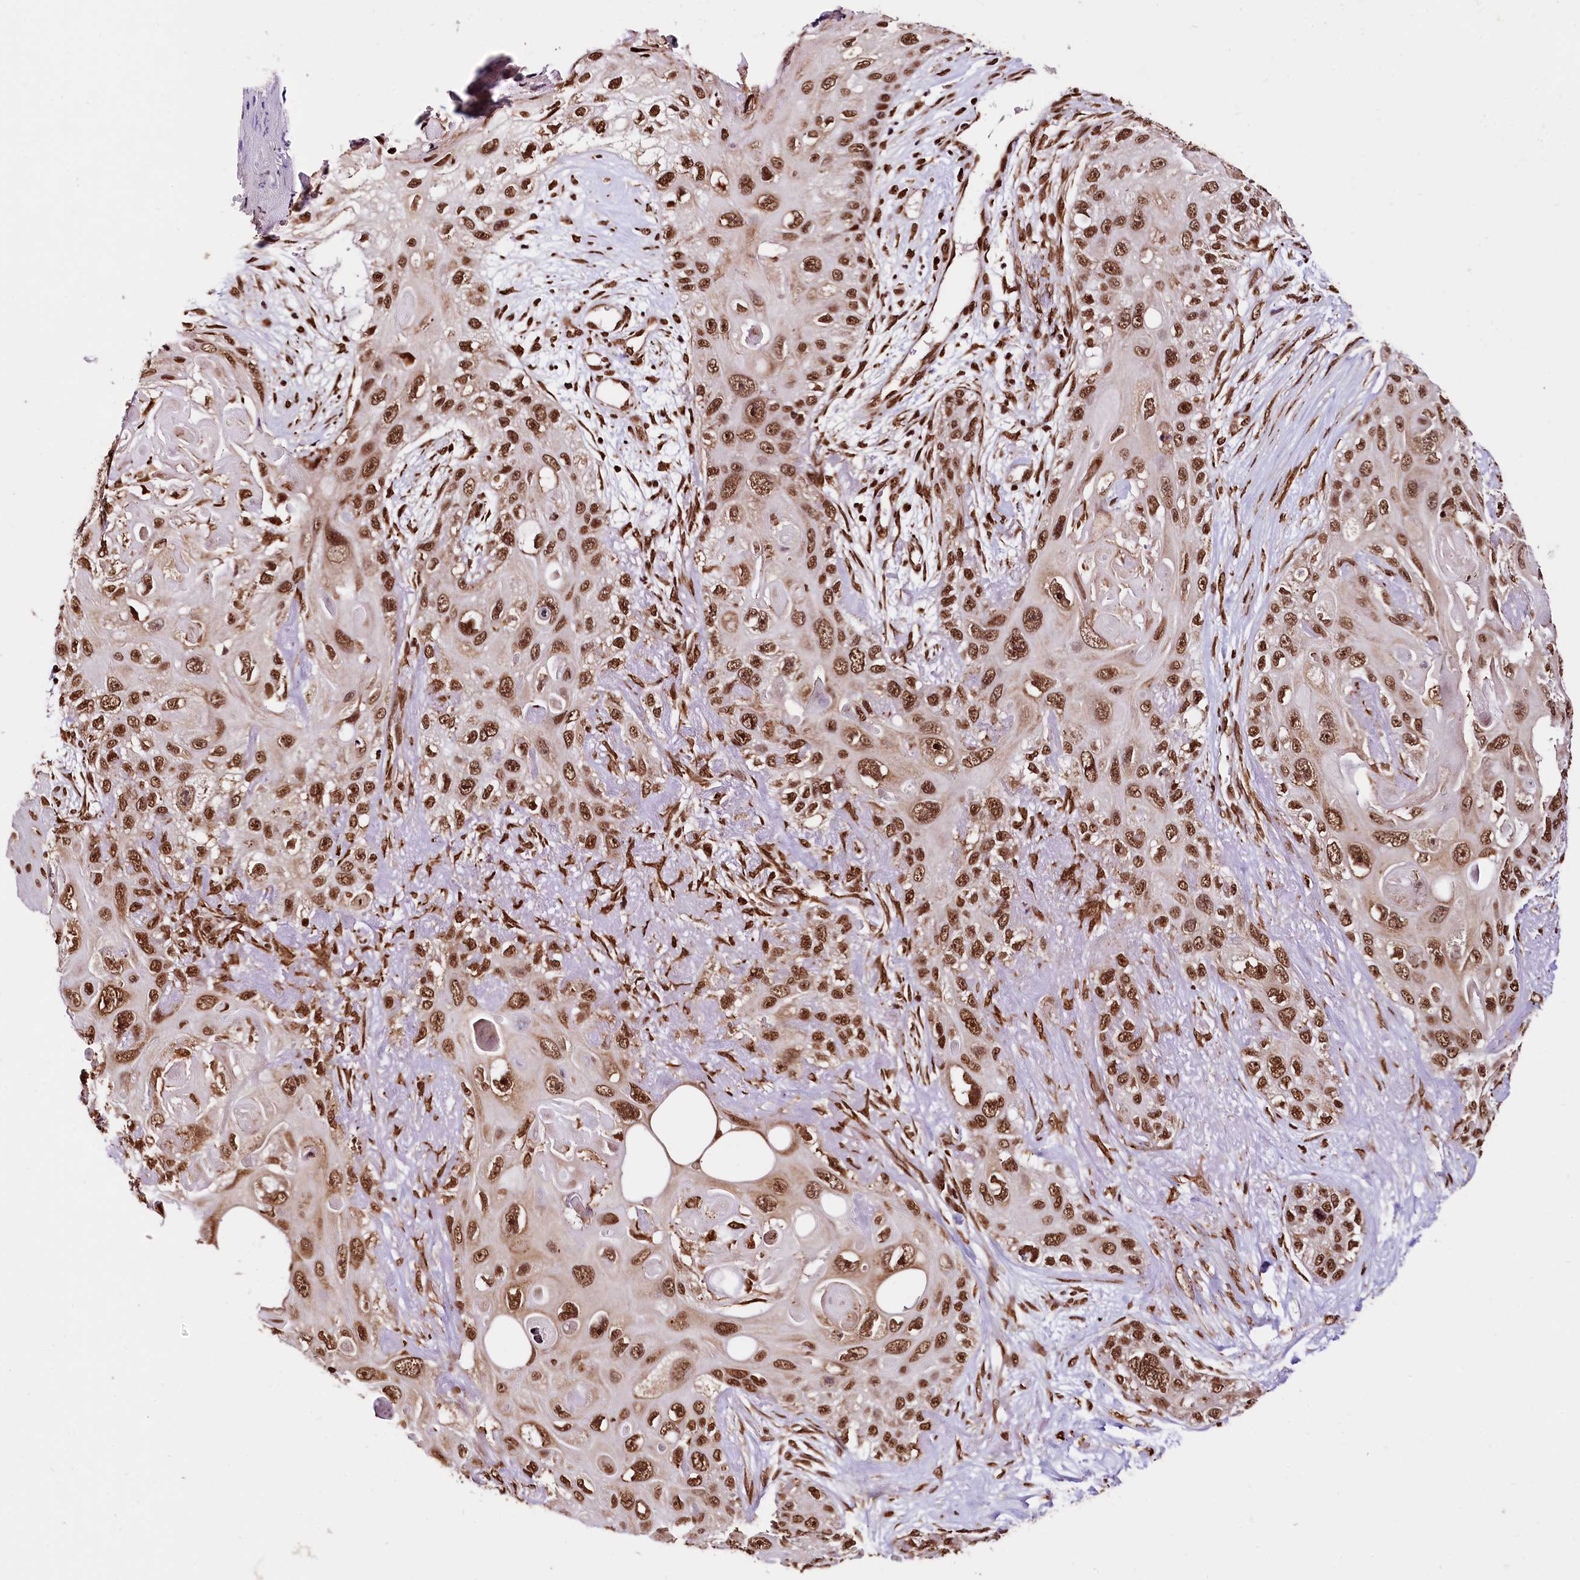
{"staining": {"intensity": "moderate", "quantity": ">75%", "location": "nuclear"}, "tissue": "skin cancer", "cell_type": "Tumor cells", "image_type": "cancer", "snomed": [{"axis": "morphology", "description": "Normal tissue, NOS"}, {"axis": "morphology", "description": "Squamous cell carcinoma, NOS"}, {"axis": "topography", "description": "Skin"}], "caption": "Squamous cell carcinoma (skin) stained with DAB (3,3'-diaminobenzidine) immunohistochemistry (IHC) displays medium levels of moderate nuclear staining in about >75% of tumor cells.", "gene": "PDS5B", "patient": {"sex": "male", "age": 72}}